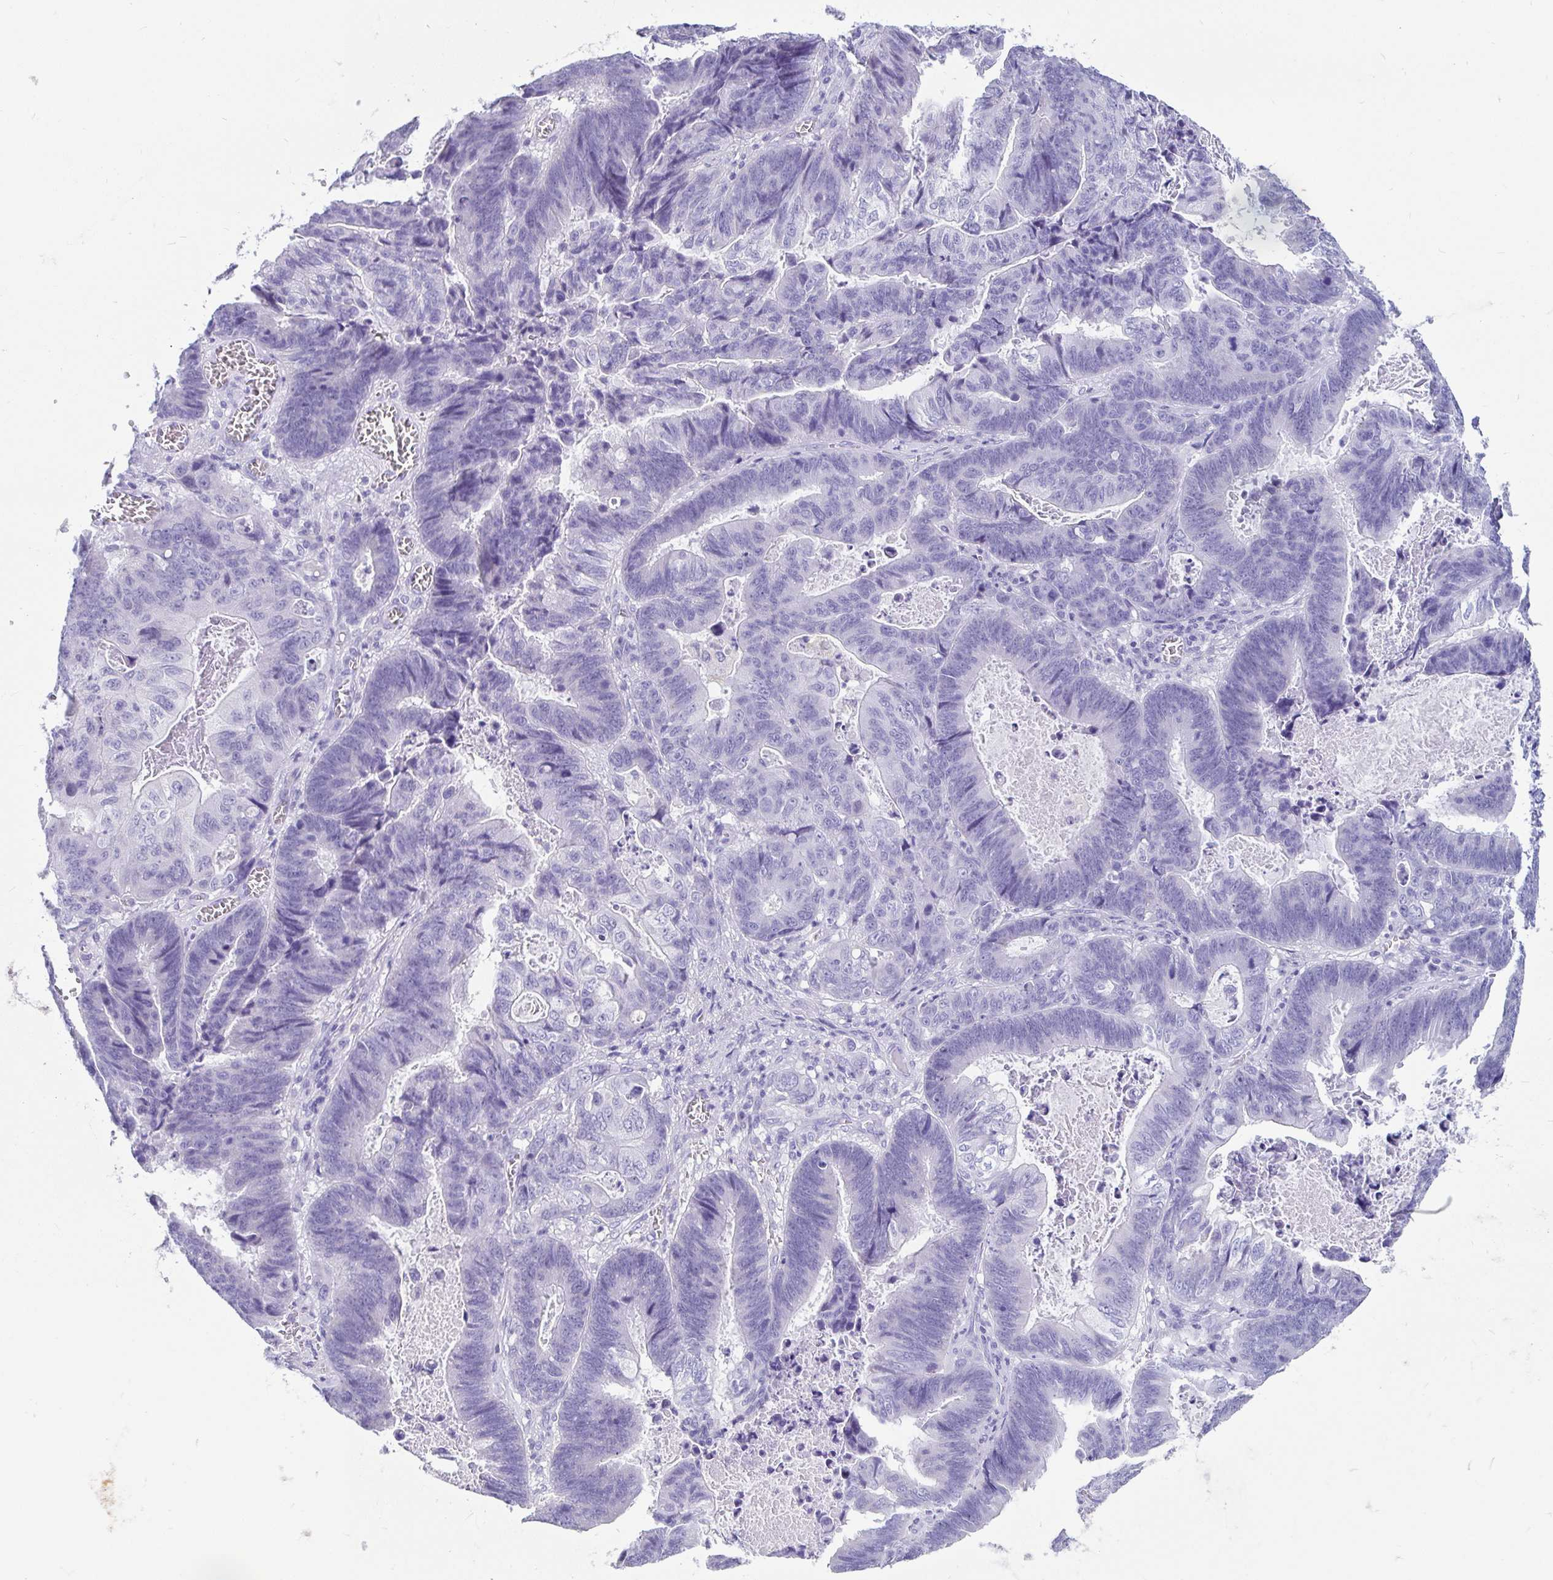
{"staining": {"intensity": "negative", "quantity": "none", "location": "none"}, "tissue": "lung cancer", "cell_type": "Tumor cells", "image_type": "cancer", "snomed": [{"axis": "morphology", "description": "Aneuploidy"}, {"axis": "morphology", "description": "Adenocarcinoma, NOS"}, {"axis": "morphology", "description": "Adenocarcinoma primary or metastatic"}, {"axis": "topography", "description": "Lung"}], "caption": "Protein analysis of lung adenocarcinoma primary or metastatic exhibits no significant staining in tumor cells. The staining is performed using DAB brown chromogen with nuclei counter-stained in using hematoxylin.", "gene": "ZPBP2", "patient": {"sex": "female", "age": 75}}